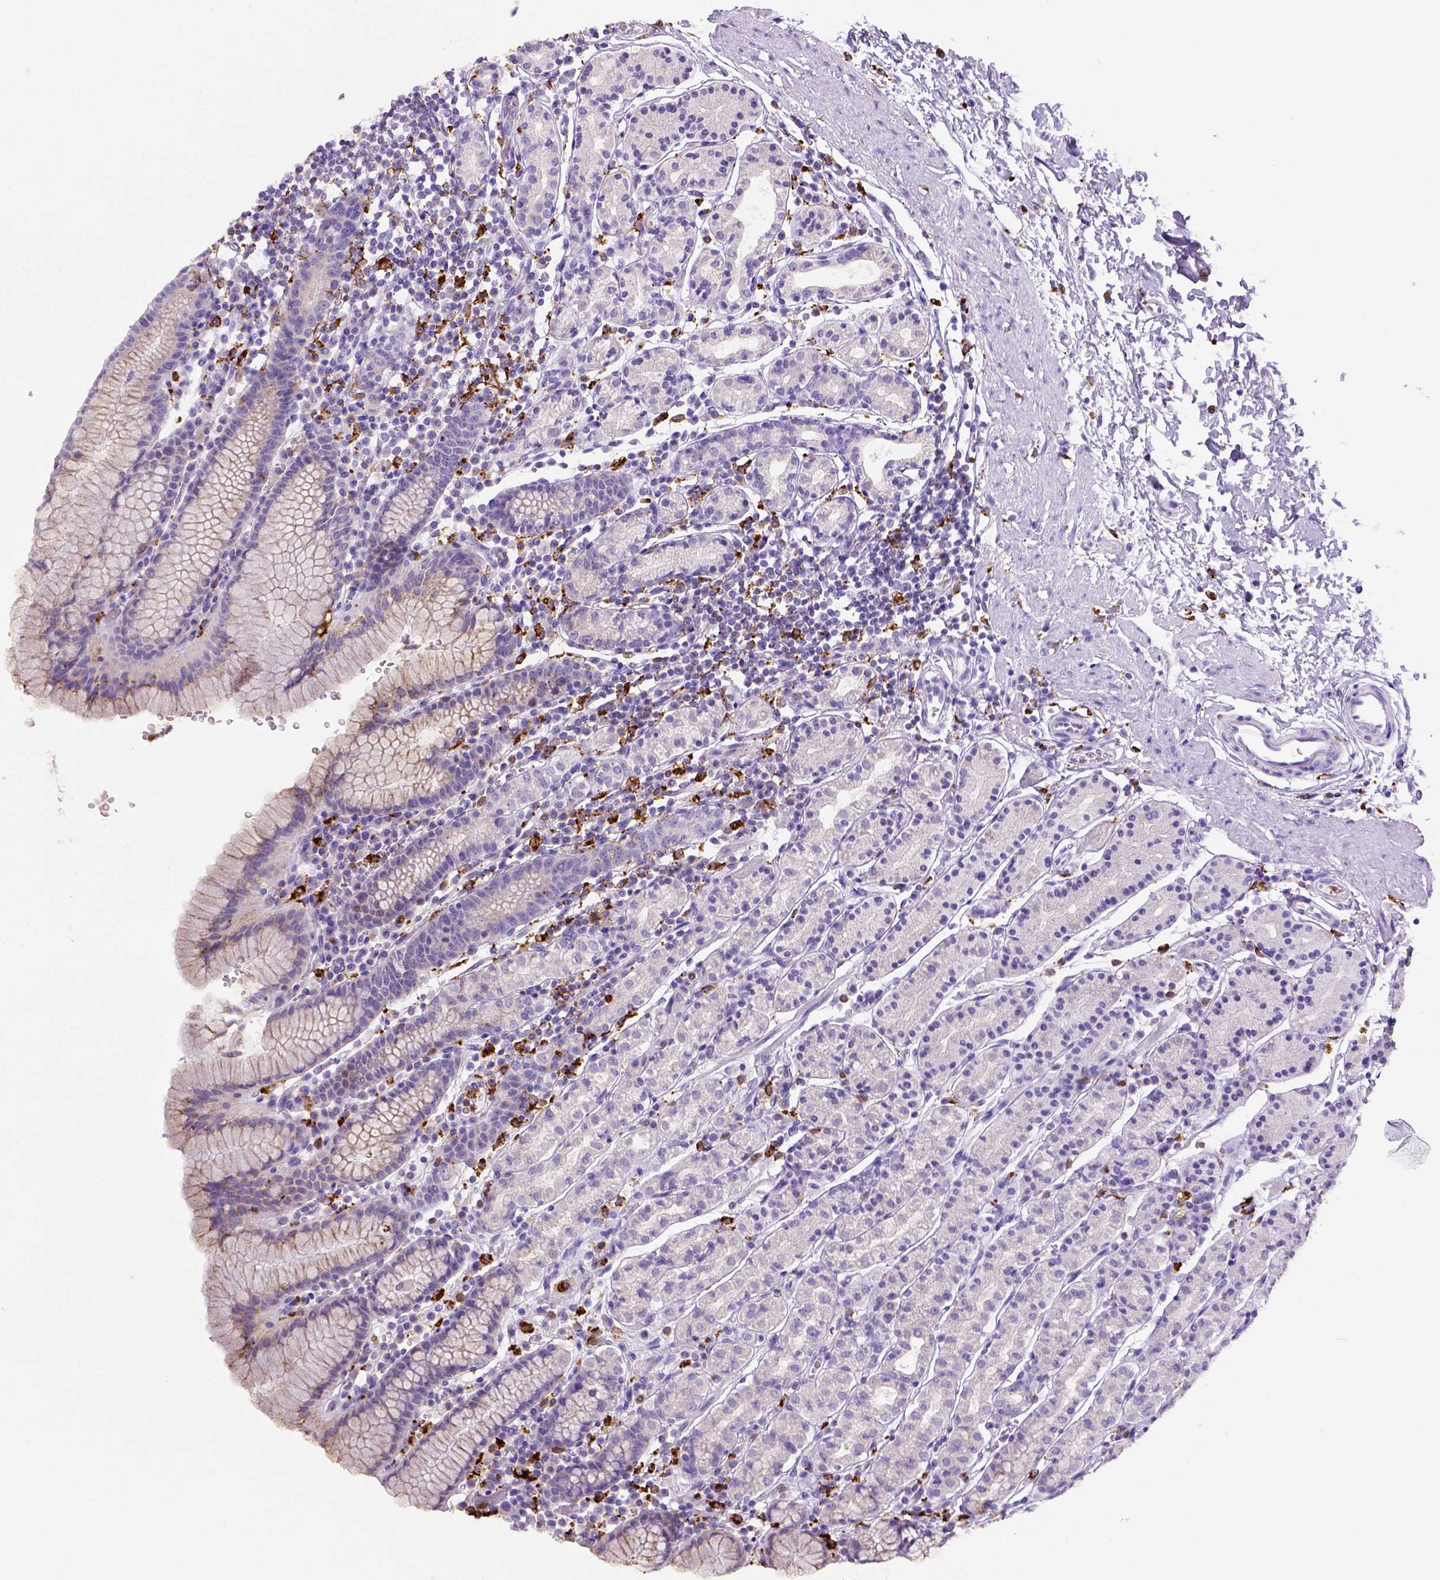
{"staining": {"intensity": "negative", "quantity": "none", "location": "none"}, "tissue": "stomach", "cell_type": "Glandular cells", "image_type": "normal", "snomed": [{"axis": "morphology", "description": "Normal tissue, NOS"}, {"axis": "topography", "description": "Stomach, upper"}, {"axis": "topography", "description": "Stomach"}], "caption": "Immunohistochemical staining of benign human stomach exhibits no significant positivity in glandular cells.", "gene": "CD68", "patient": {"sex": "male", "age": 62}}